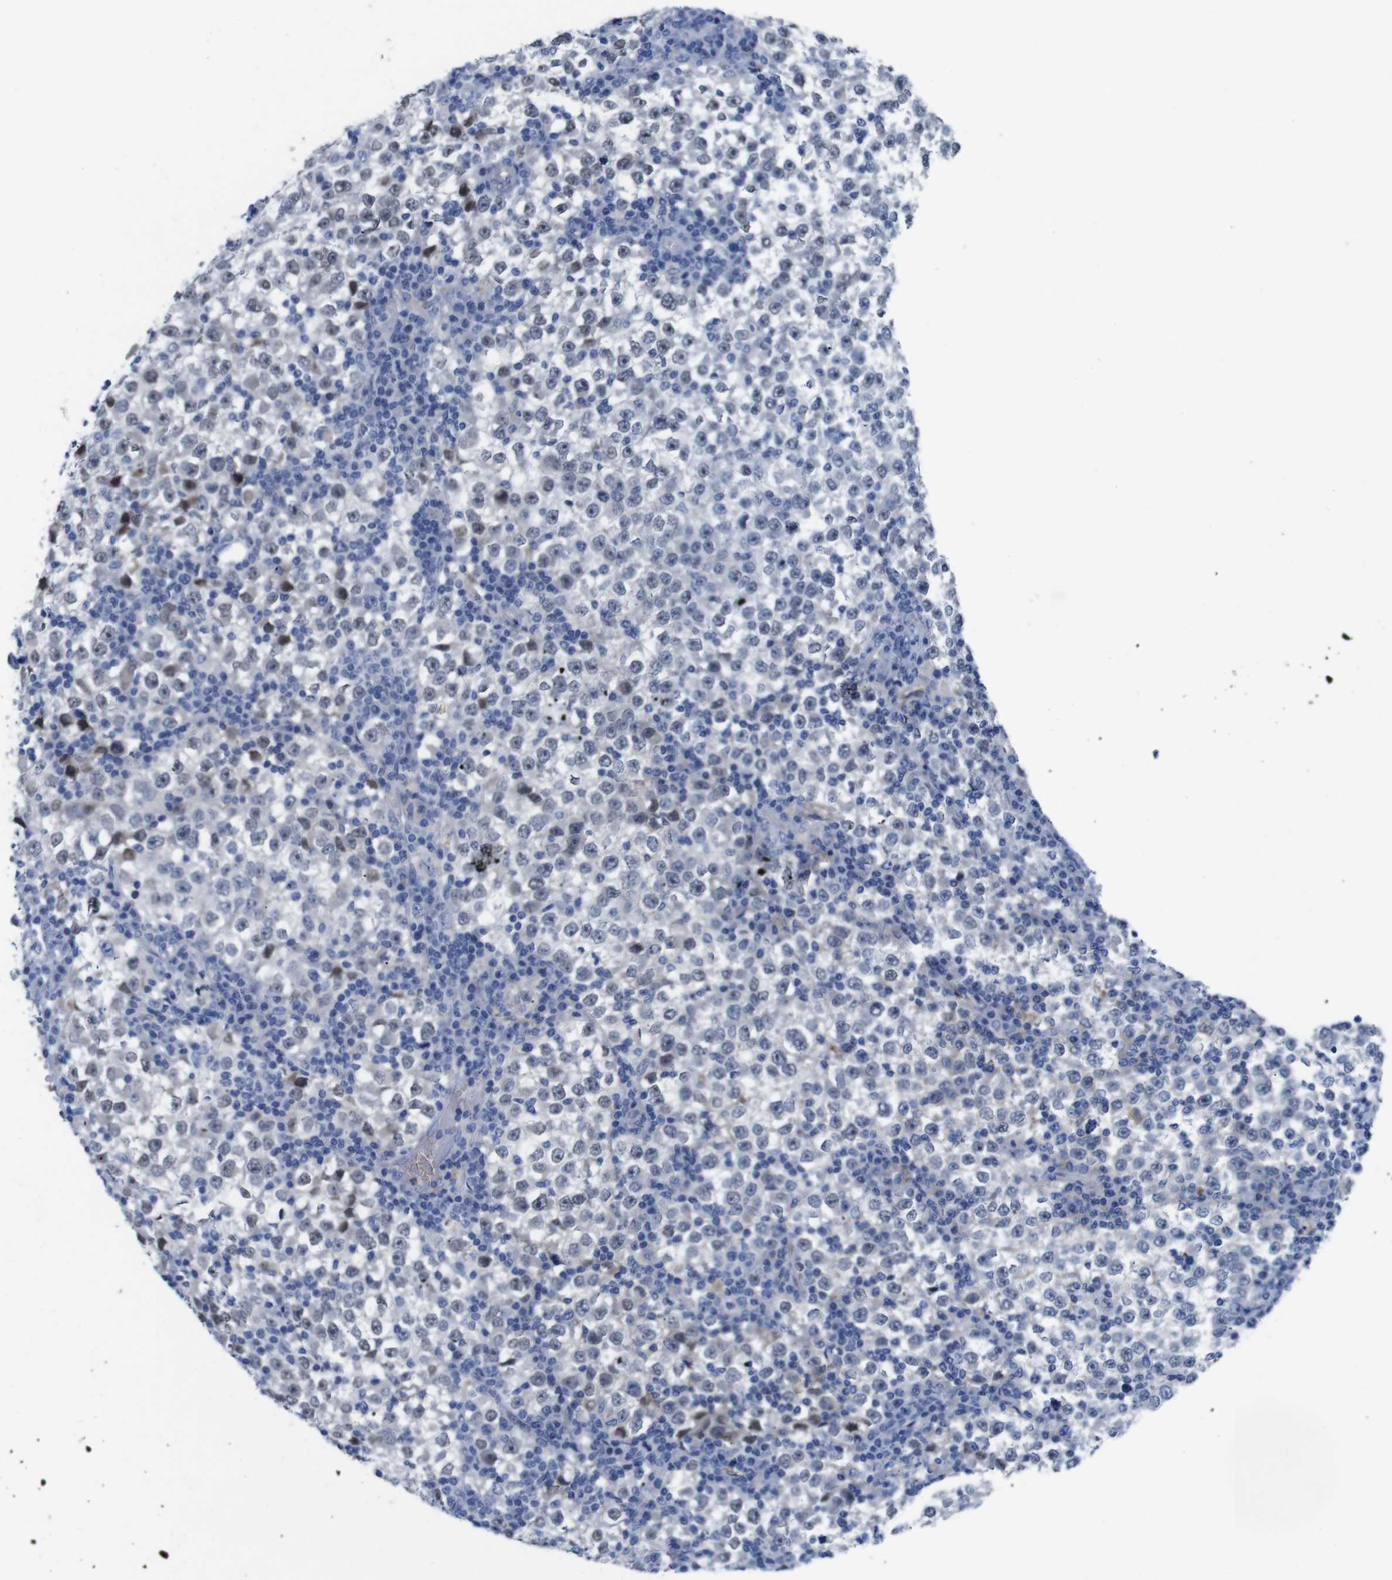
{"staining": {"intensity": "moderate", "quantity": "<25%", "location": "cytoplasmic/membranous"}, "tissue": "testis cancer", "cell_type": "Tumor cells", "image_type": "cancer", "snomed": [{"axis": "morphology", "description": "Seminoma, NOS"}, {"axis": "topography", "description": "Testis"}], "caption": "Immunohistochemistry (IHC) photomicrograph of neoplastic tissue: testis cancer (seminoma) stained using immunohistochemistry shows low levels of moderate protein expression localized specifically in the cytoplasmic/membranous of tumor cells, appearing as a cytoplasmic/membranous brown color.", "gene": "C1RL", "patient": {"sex": "male", "age": 65}}